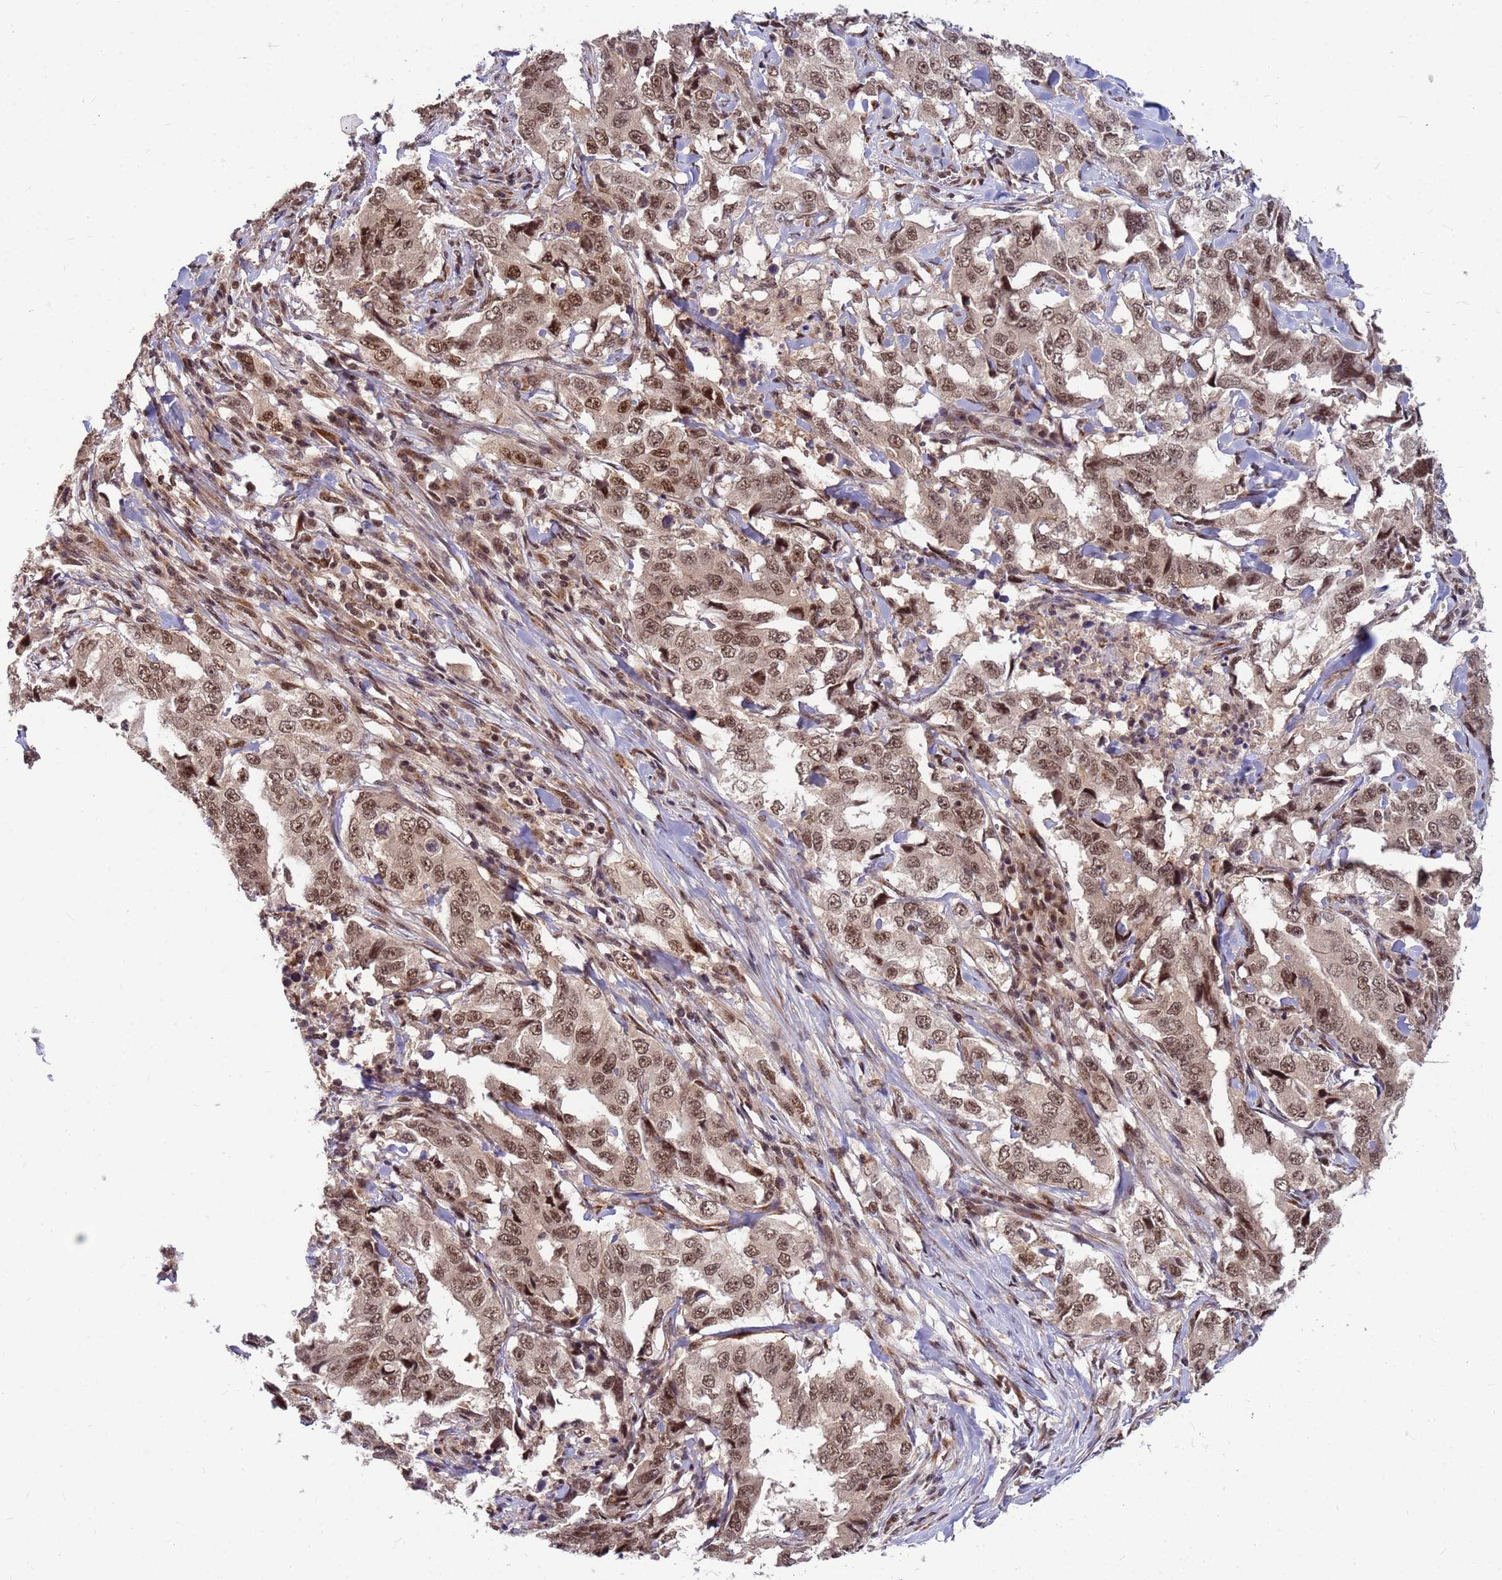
{"staining": {"intensity": "moderate", "quantity": ">75%", "location": "nuclear"}, "tissue": "lung cancer", "cell_type": "Tumor cells", "image_type": "cancer", "snomed": [{"axis": "morphology", "description": "Adenocarcinoma, NOS"}, {"axis": "topography", "description": "Lung"}], "caption": "Tumor cells demonstrate medium levels of moderate nuclear expression in about >75% of cells in human lung cancer (adenocarcinoma). (Stains: DAB in brown, nuclei in blue, Microscopy: brightfield microscopy at high magnification).", "gene": "NCBP2", "patient": {"sex": "female", "age": 51}}